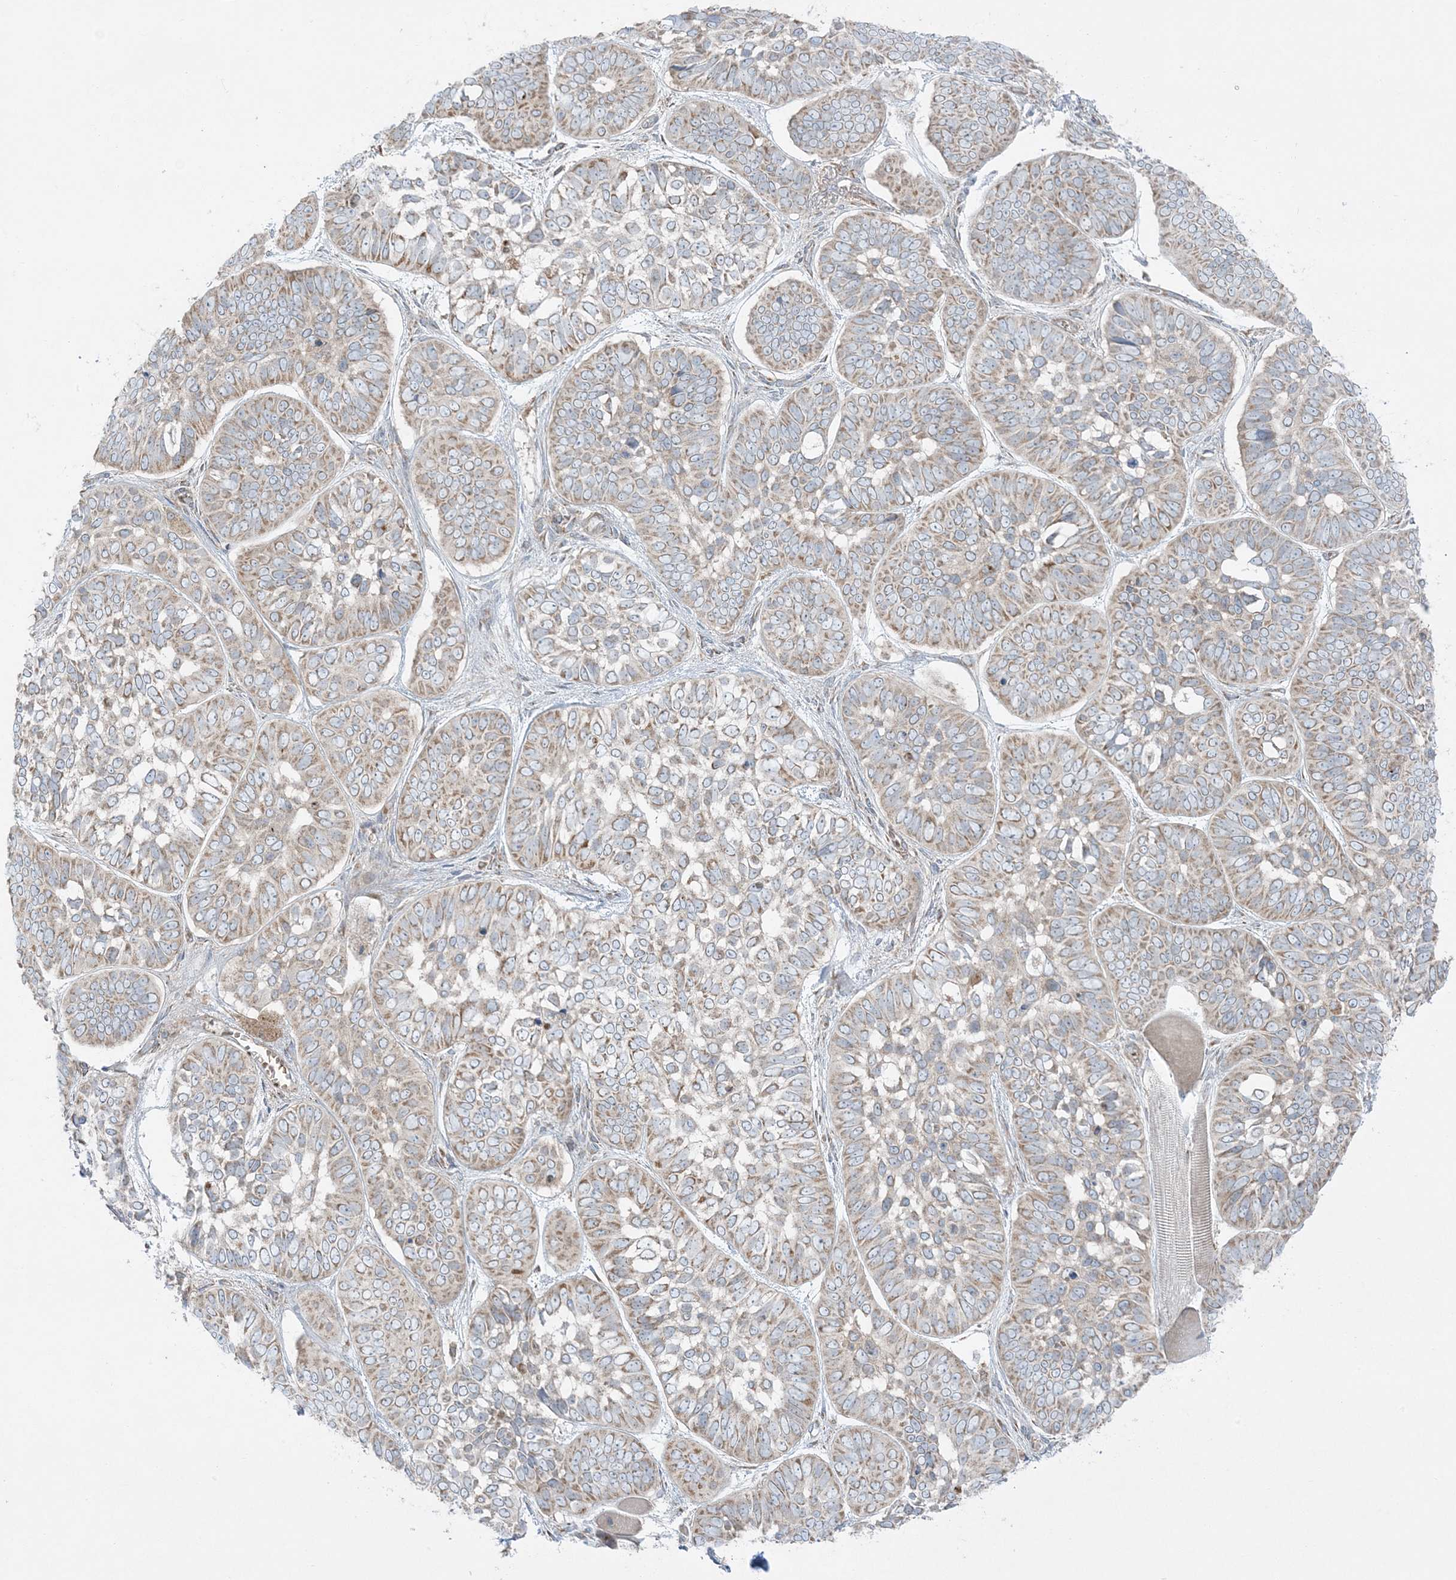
{"staining": {"intensity": "weak", "quantity": ">75%", "location": "cytoplasmic/membranous"}, "tissue": "skin cancer", "cell_type": "Tumor cells", "image_type": "cancer", "snomed": [{"axis": "morphology", "description": "Basal cell carcinoma"}, {"axis": "topography", "description": "Skin"}], "caption": "High-power microscopy captured an immunohistochemistry (IHC) image of skin basal cell carcinoma, revealing weak cytoplasmic/membranous positivity in about >75% of tumor cells.", "gene": "PIK3R4", "patient": {"sex": "male", "age": 62}}